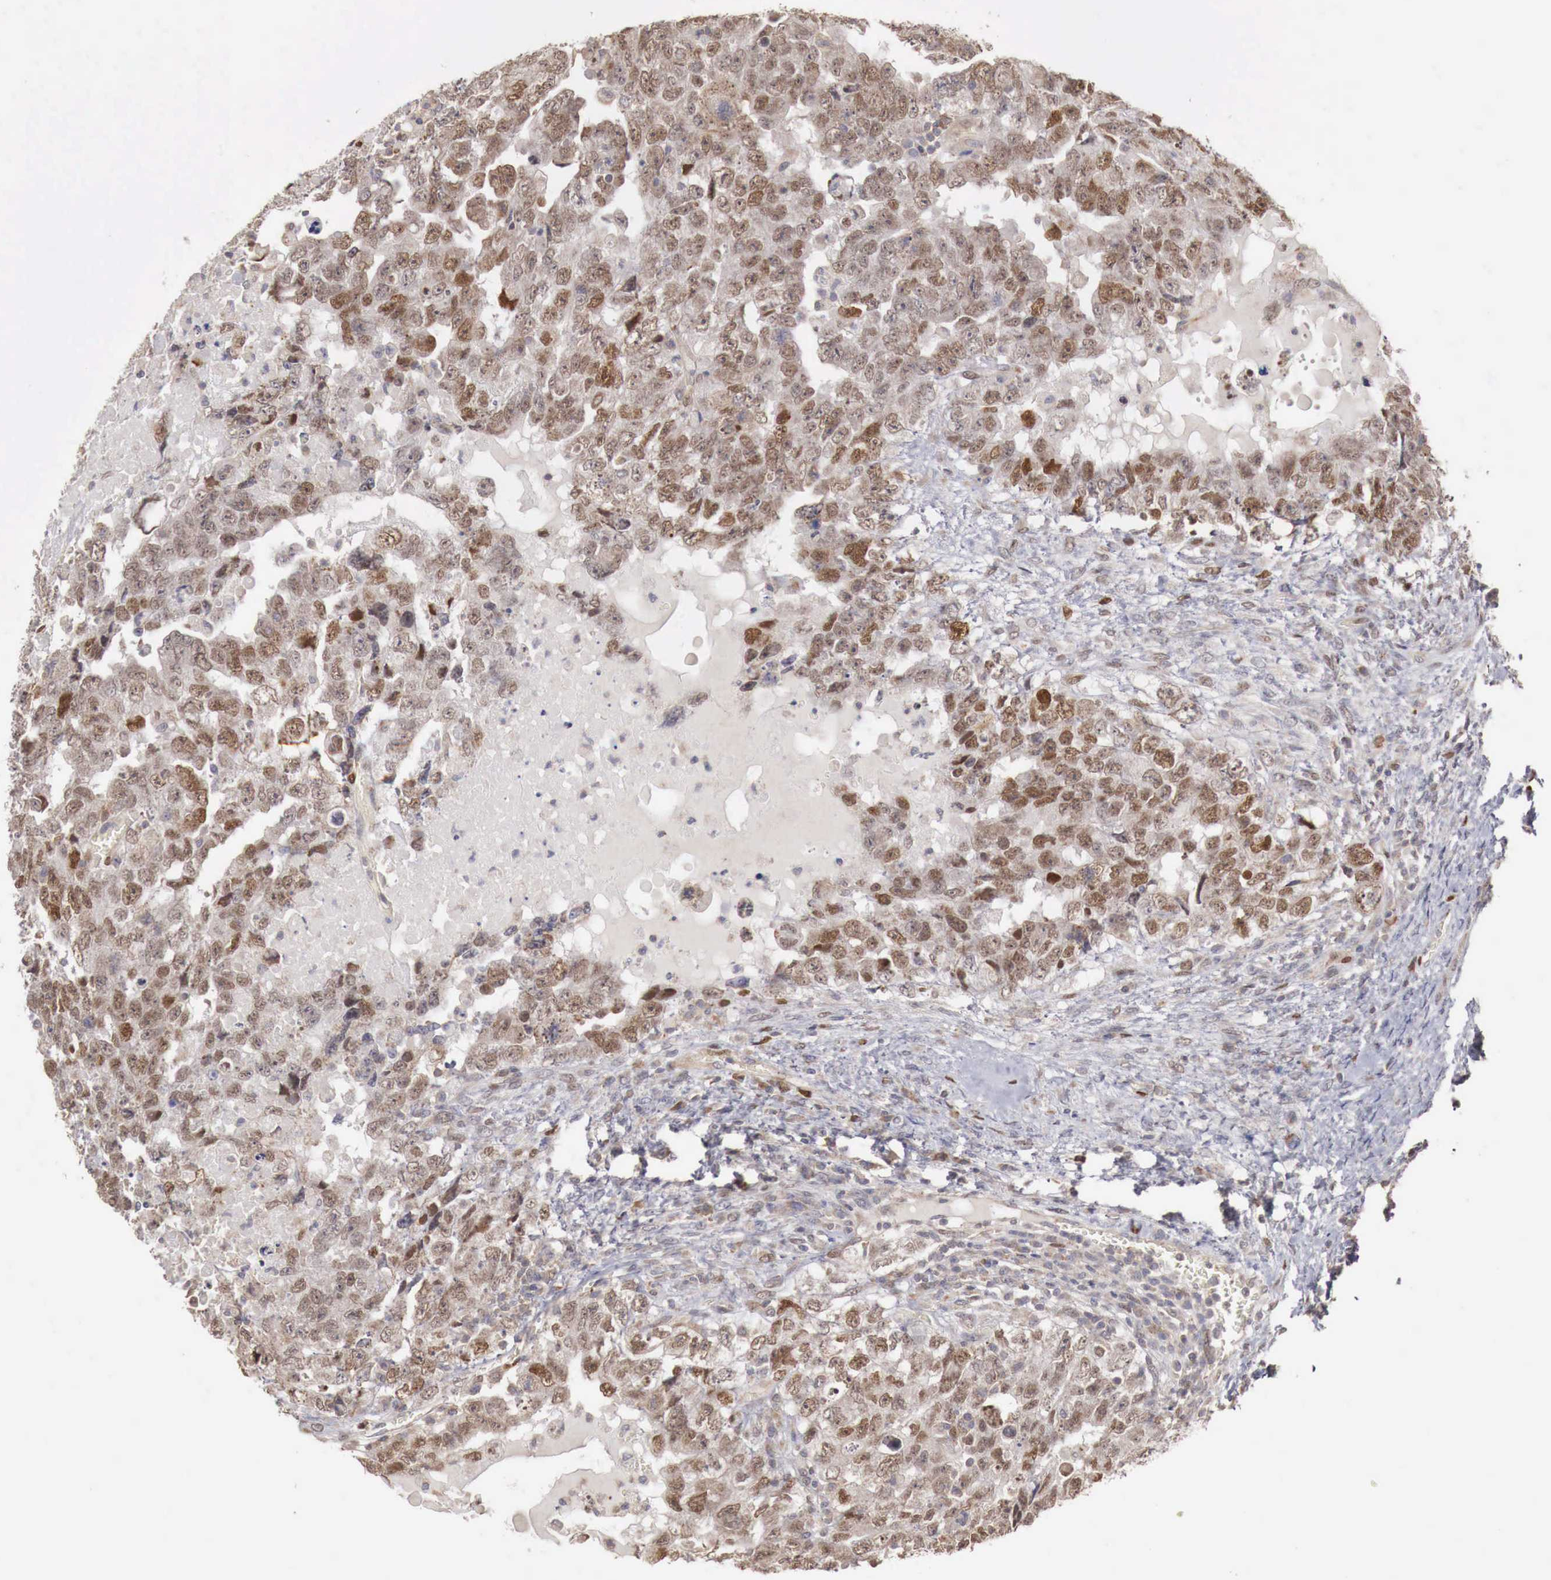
{"staining": {"intensity": "moderate", "quantity": "25%-75%", "location": "nuclear"}, "tissue": "testis cancer", "cell_type": "Tumor cells", "image_type": "cancer", "snomed": [{"axis": "morphology", "description": "Carcinoma, Embryonal, NOS"}, {"axis": "topography", "description": "Testis"}], "caption": "DAB (3,3'-diaminobenzidine) immunohistochemical staining of embryonal carcinoma (testis) displays moderate nuclear protein positivity in approximately 25%-75% of tumor cells.", "gene": "KHDRBS2", "patient": {"sex": "male", "age": 36}}